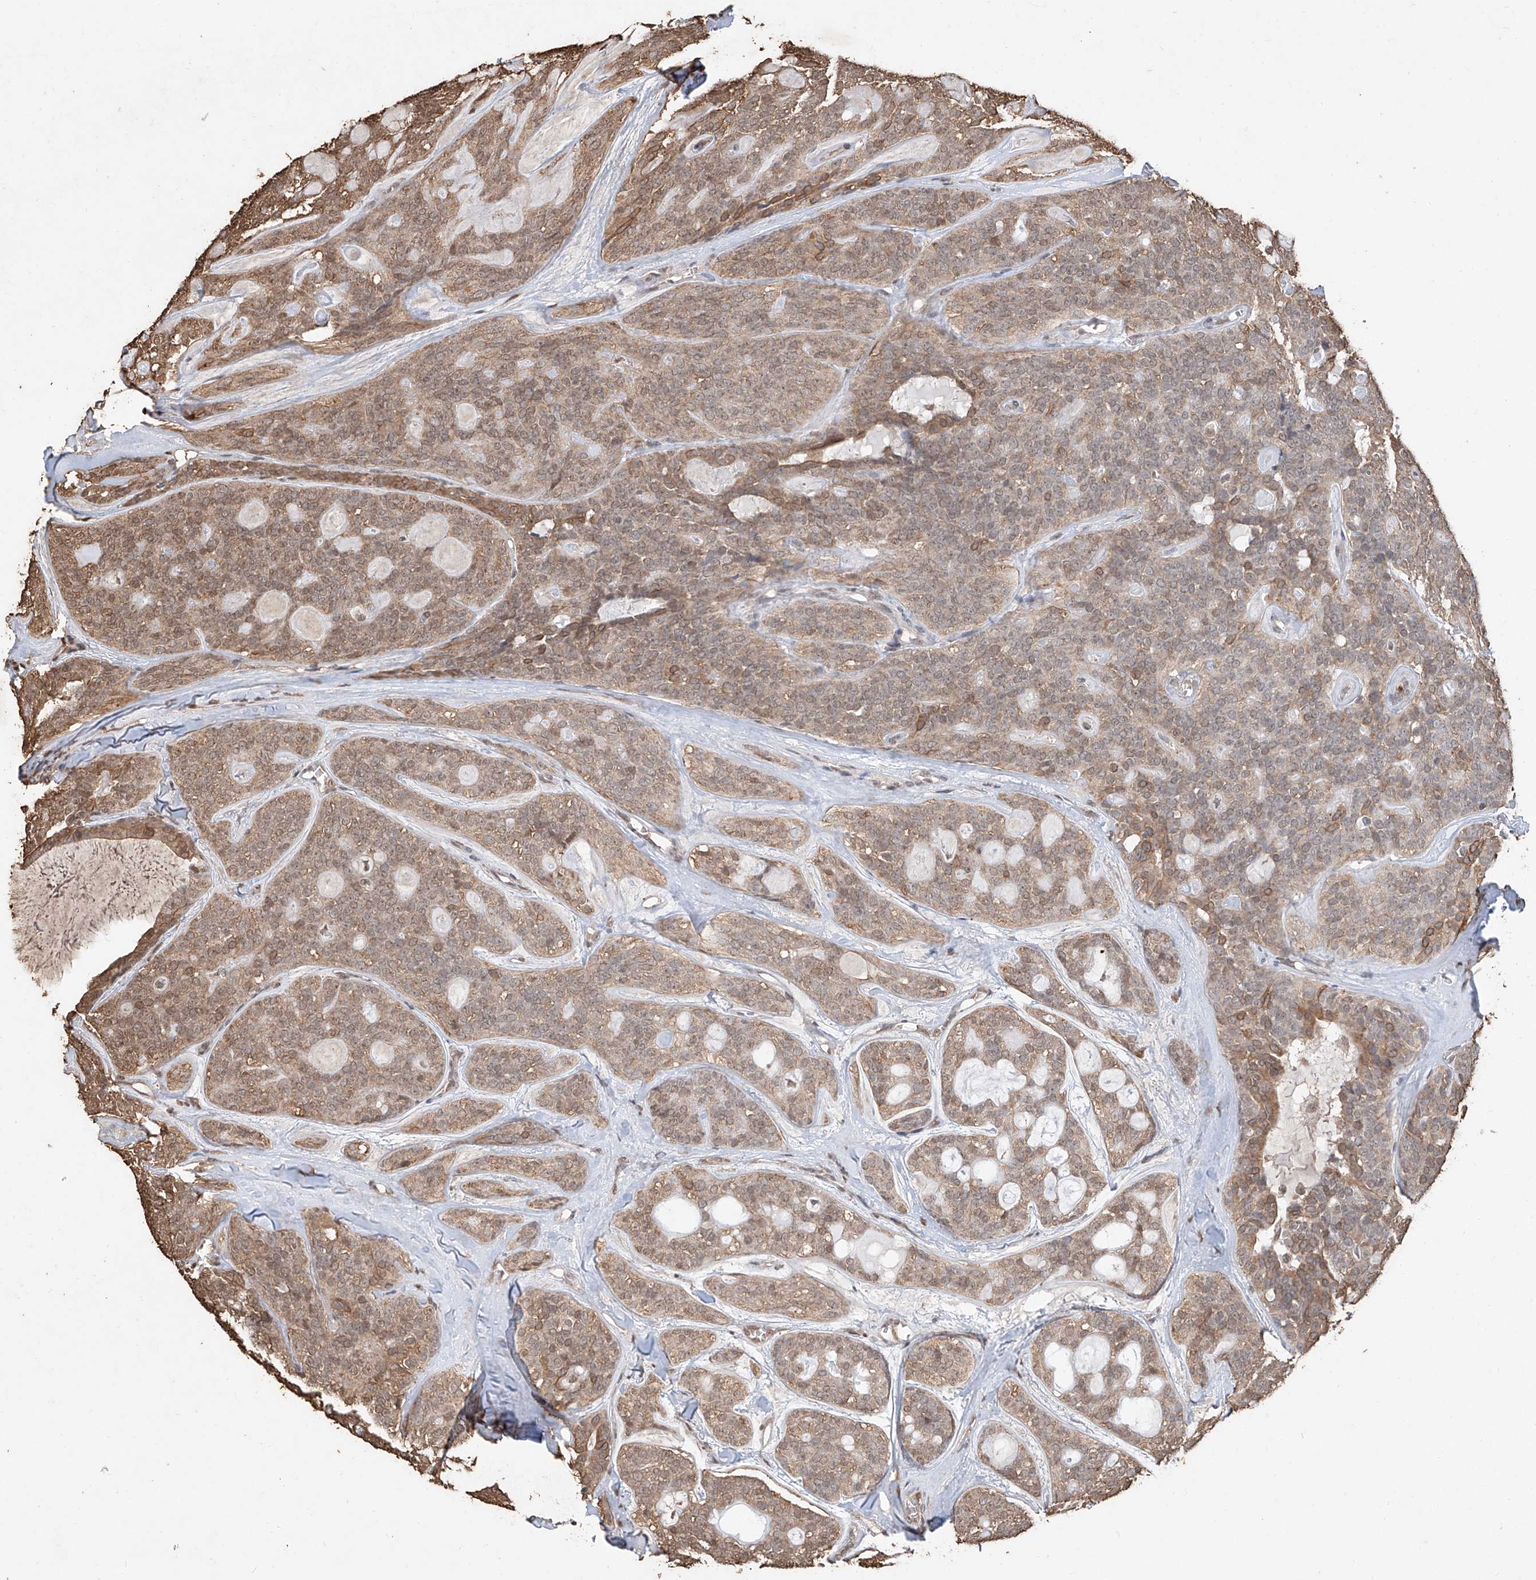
{"staining": {"intensity": "moderate", "quantity": ">75%", "location": "cytoplasmic/membranous,nuclear"}, "tissue": "head and neck cancer", "cell_type": "Tumor cells", "image_type": "cancer", "snomed": [{"axis": "morphology", "description": "Adenocarcinoma, NOS"}, {"axis": "topography", "description": "Head-Neck"}], "caption": "A micrograph showing moderate cytoplasmic/membranous and nuclear positivity in approximately >75% of tumor cells in adenocarcinoma (head and neck), as visualized by brown immunohistochemical staining.", "gene": "ELOVL1", "patient": {"sex": "male", "age": 66}}